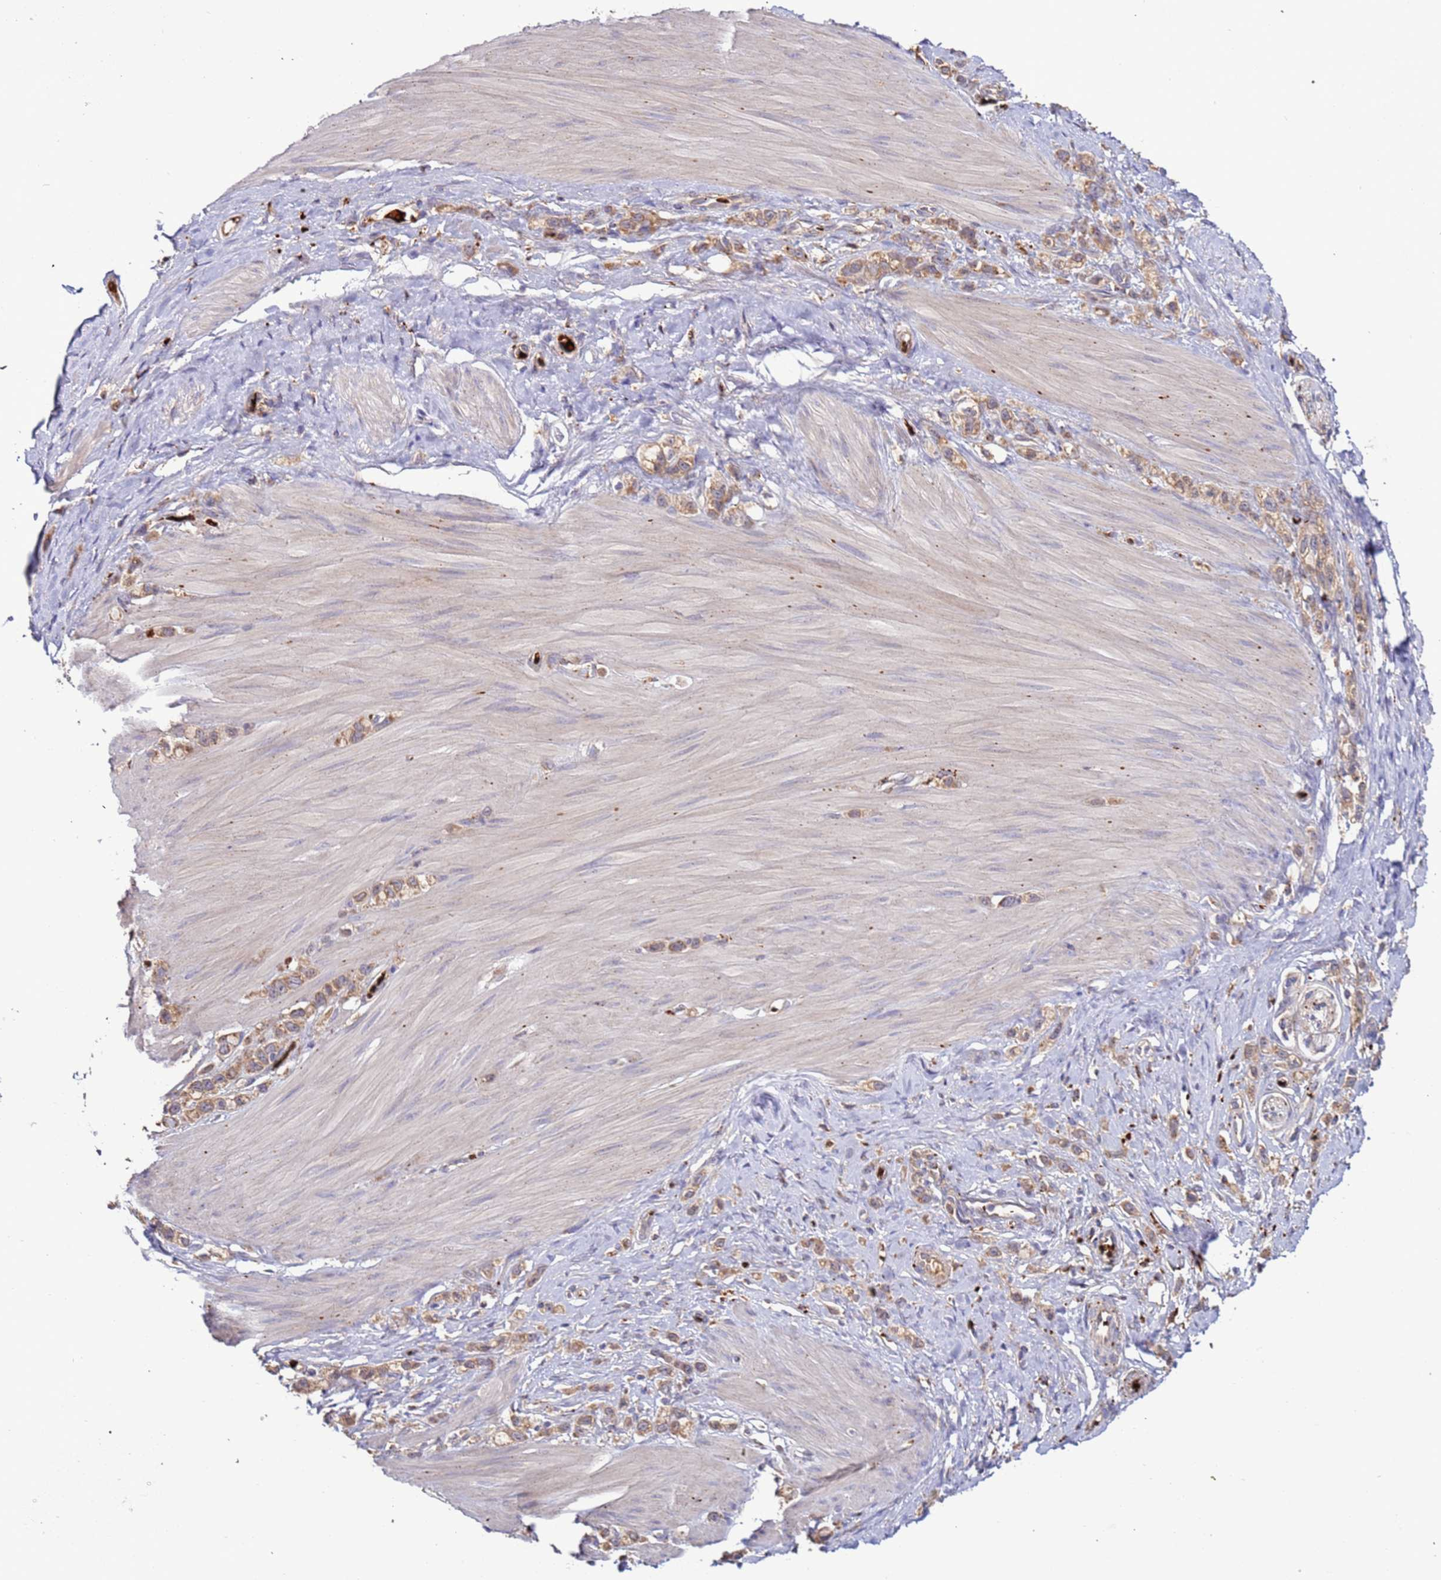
{"staining": {"intensity": "moderate", "quantity": ">75%", "location": "cytoplasmic/membranous"}, "tissue": "stomach cancer", "cell_type": "Tumor cells", "image_type": "cancer", "snomed": [{"axis": "morphology", "description": "Adenocarcinoma, NOS"}, {"axis": "topography", "description": "Stomach"}], "caption": "DAB (3,3'-diaminobenzidine) immunohistochemical staining of adenocarcinoma (stomach) displays moderate cytoplasmic/membranous protein expression in approximately >75% of tumor cells.", "gene": "VPS36", "patient": {"sex": "female", "age": 65}}